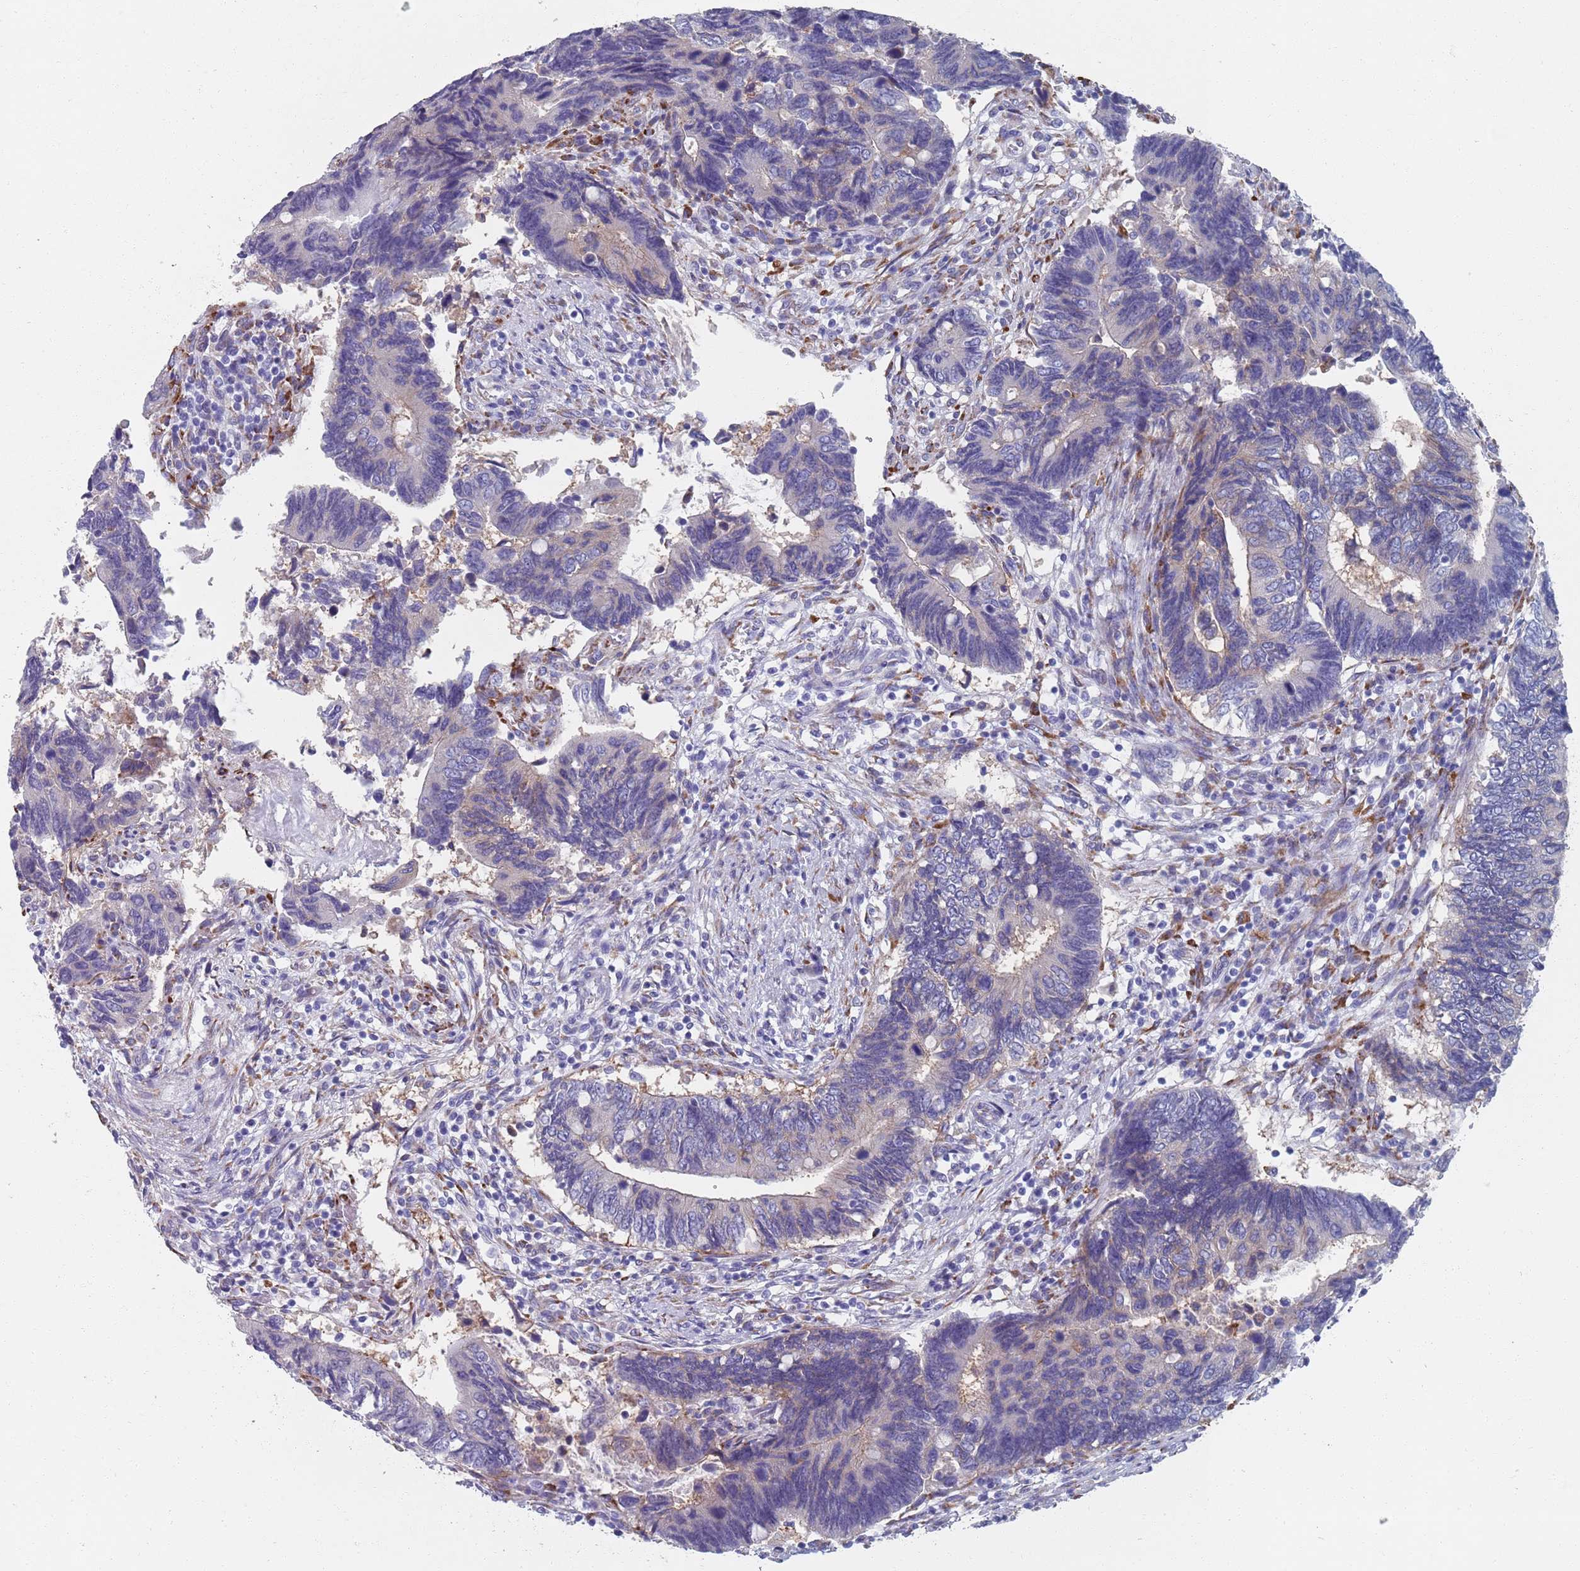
{"staining": {"intensity": "negative", "quantity": "none", "location": "none"}, "tissue": "colorectal cancer", "cell_type": "Tumor cells", "image_type": "cancer", "snomed": [{"axis": "morphology", "description": "Adenocarcinoma, NOS"}, {"axis": "topography", "description": "Colon"}], "caption": "Immunohistochemistry (IHC) histopathology image of neoplastic tissue: human colorectal cancer stained with DAB (3,3'-diaminobenzidine) displays no significant protein expression in tumor cells.", "gene": "PLOD1", "patient": {"sex": "male", "age": 87}}